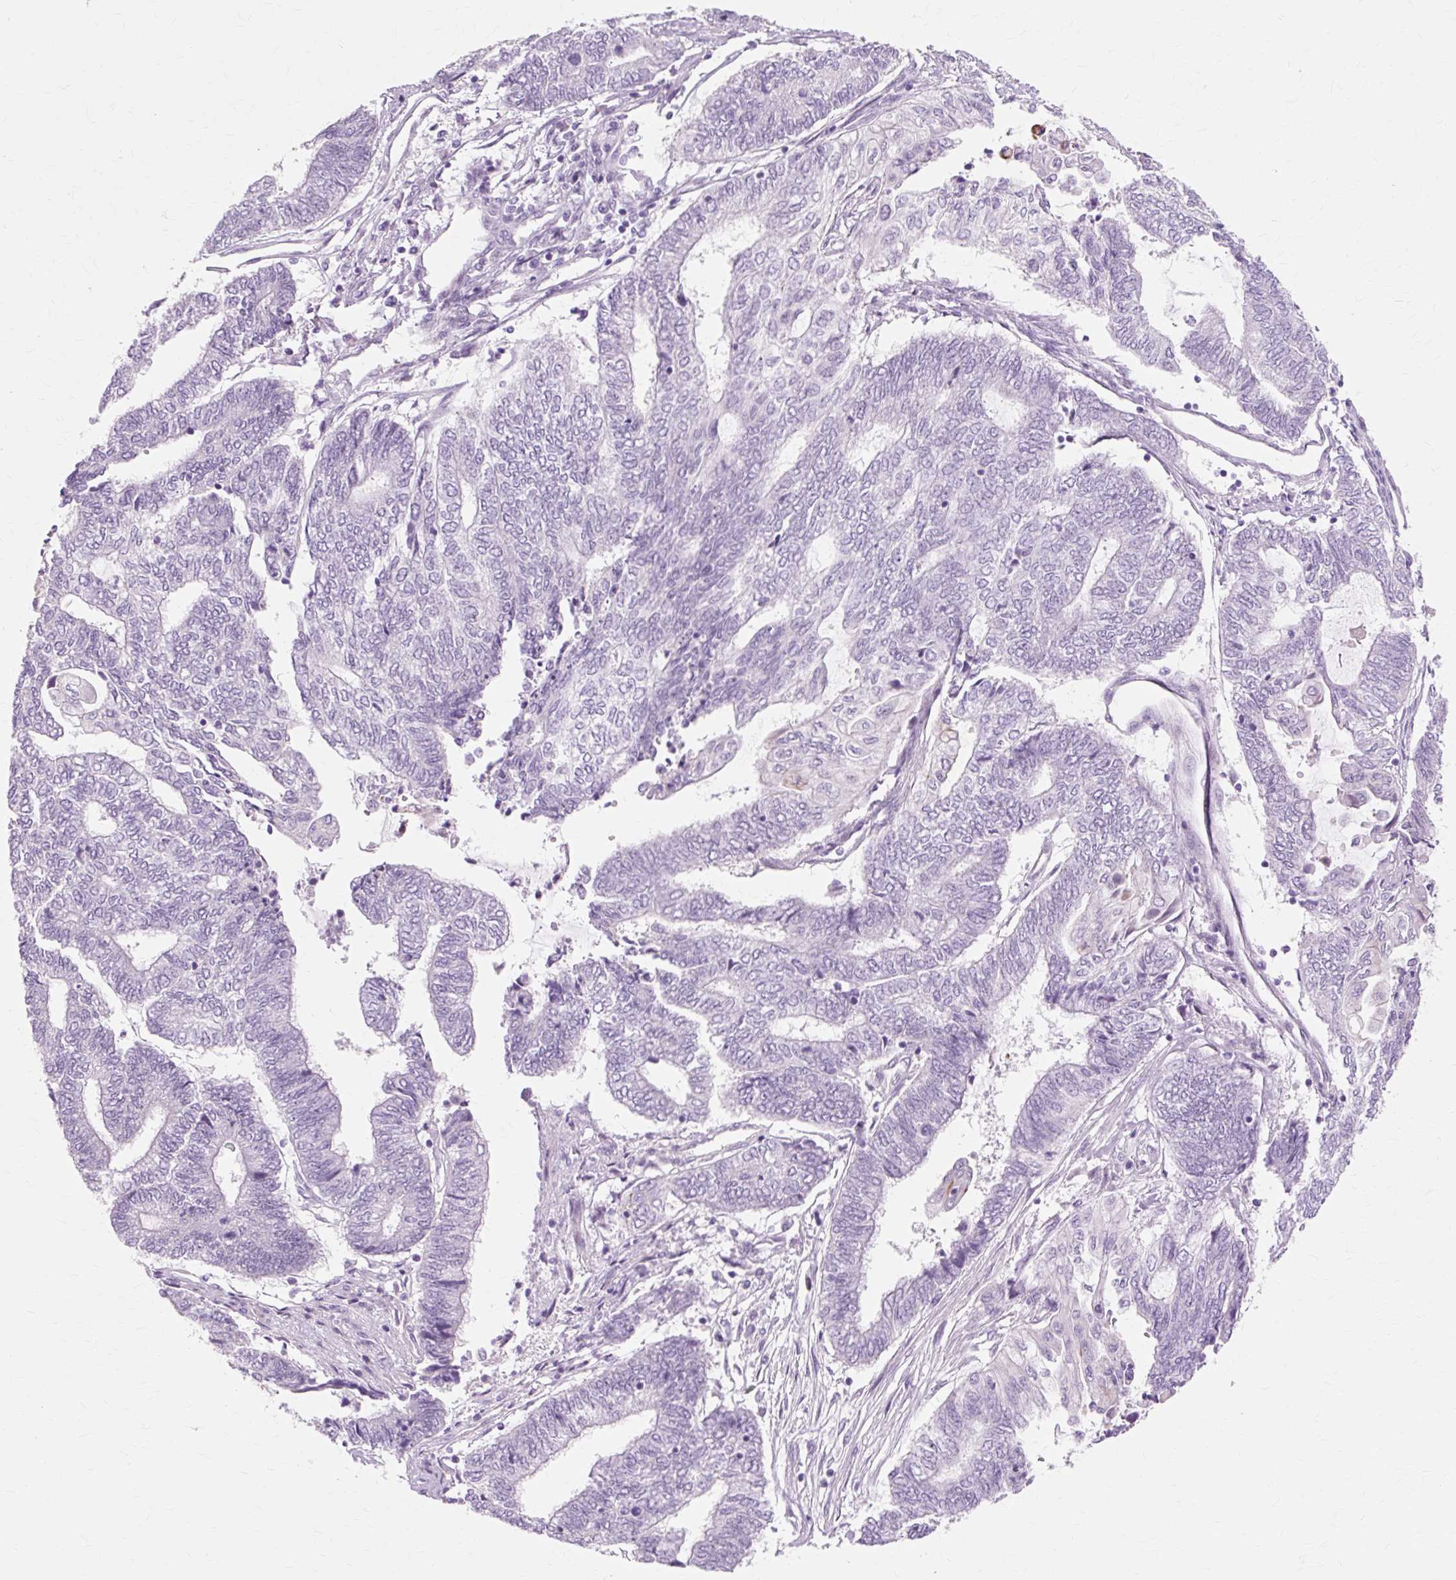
{"staining": {"intensity": "negative", "quantity": "none", "location": "none"}, "tissue": "endometrial cancer", "cell_type": "Tumor cells", "image_type": "cancer", "snomed": [{"axis": "morphology", "description": "Adenocarcinoma, NOS"}, {"axis": "topography", "description": "Uterus"}, {"axis": "topography", "description": "Endometrium"}], "caption": "Human endometrial cancer (adenocarcinoma) stained for a protein using IHC displays no positivity in tumor cells.", "gene": "IRX2", "patient": {"sex": "female", "age": 70}}